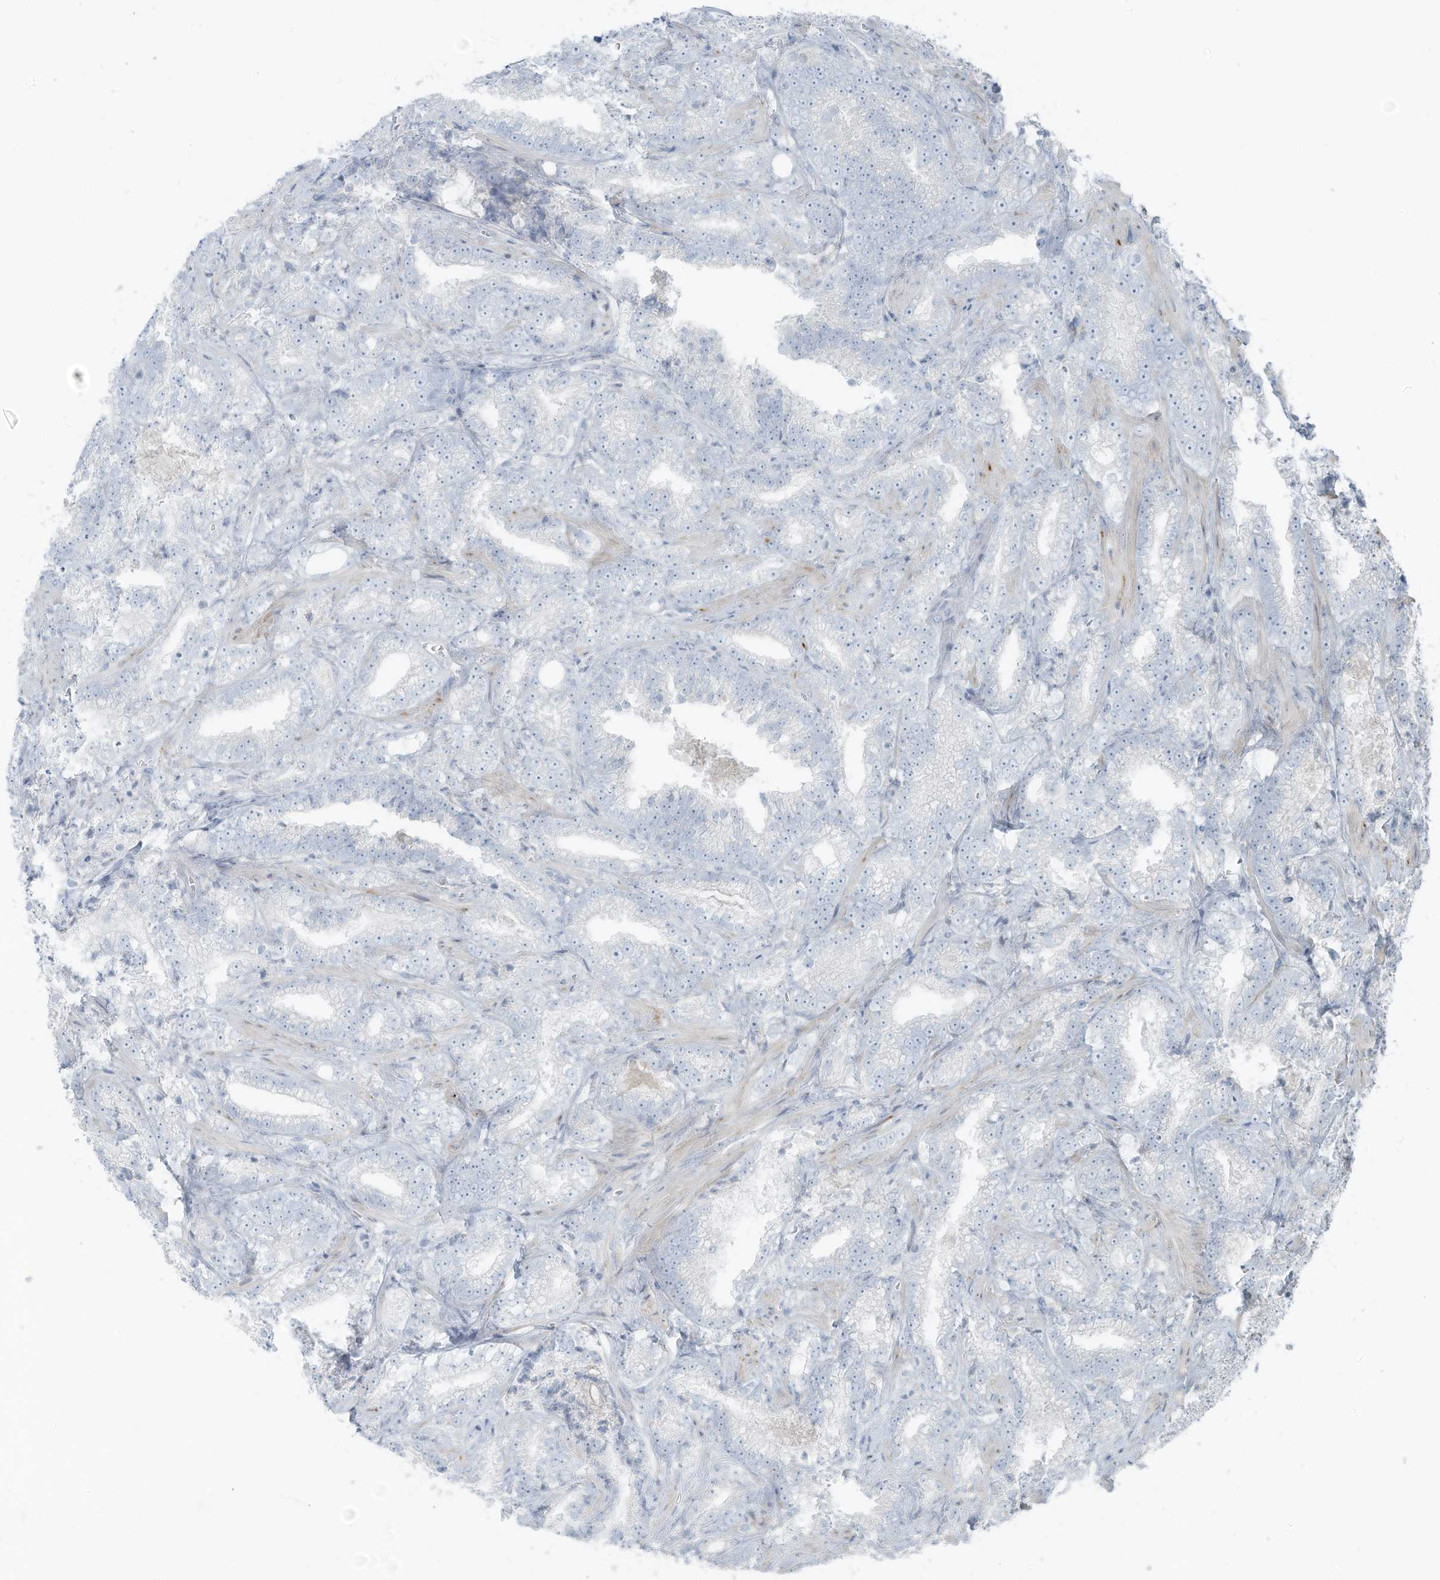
{"staining": {"intensity": "negative", "quantity": "none", "location": "none"}, "tissue": "prostate cancer", "cell_type": "Tumor cells", "image_type": "cancer", "snomed": [{"axis": "morphology", "description": "Adenocarcinoma, High grade"}, {"axis": "topography", "description": "Prostate and seminal vesicle, NOS"}], "caption": "Micrograph shows no protein expression in tumor cells of prostate cancer tissue.", "gene": "SLC25A43", "patient": {"sex": "male", "age": 67}}